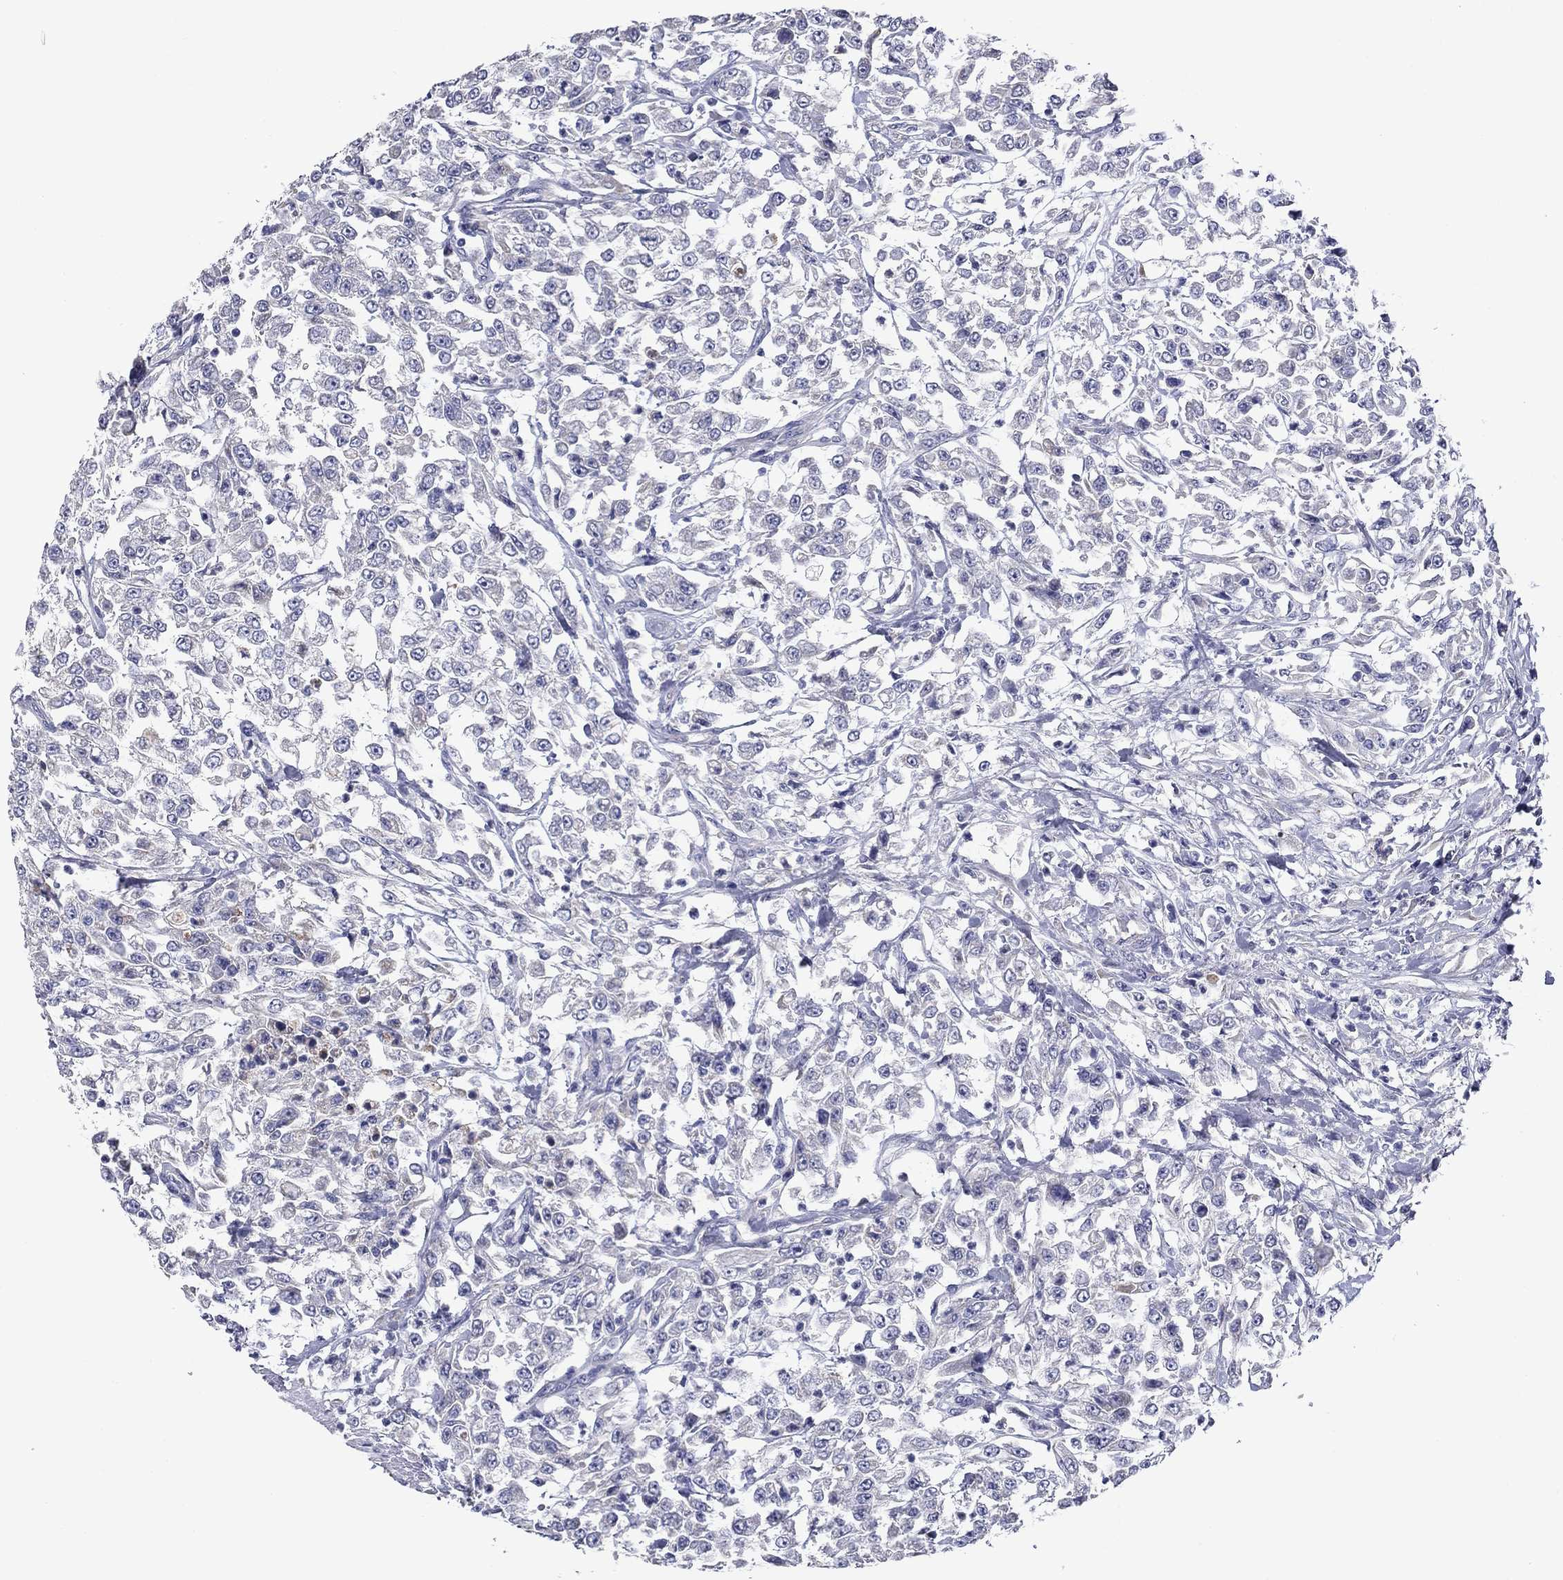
{"staining": {"intensity": "negative", "quantity": "none", "location": "none"}, "tissue": "urothelial cancer", "cell_type": "Tumor cells", "image_type": "cancer", "snomed": [{"axis": "morphology", "description": "Urothelial carcinoma, High grade"}, {"axis": "topography", "description": "Urinary bladder"}], "caption": "An immunohistochemistry photomicrograph of high-grade urothelial carcinoma is shown. There is no staining in tumor cells of high-grade urothelial carcinoma.", "gene": "SPATA7", "patient": {"sex": "male", "age": 46}}